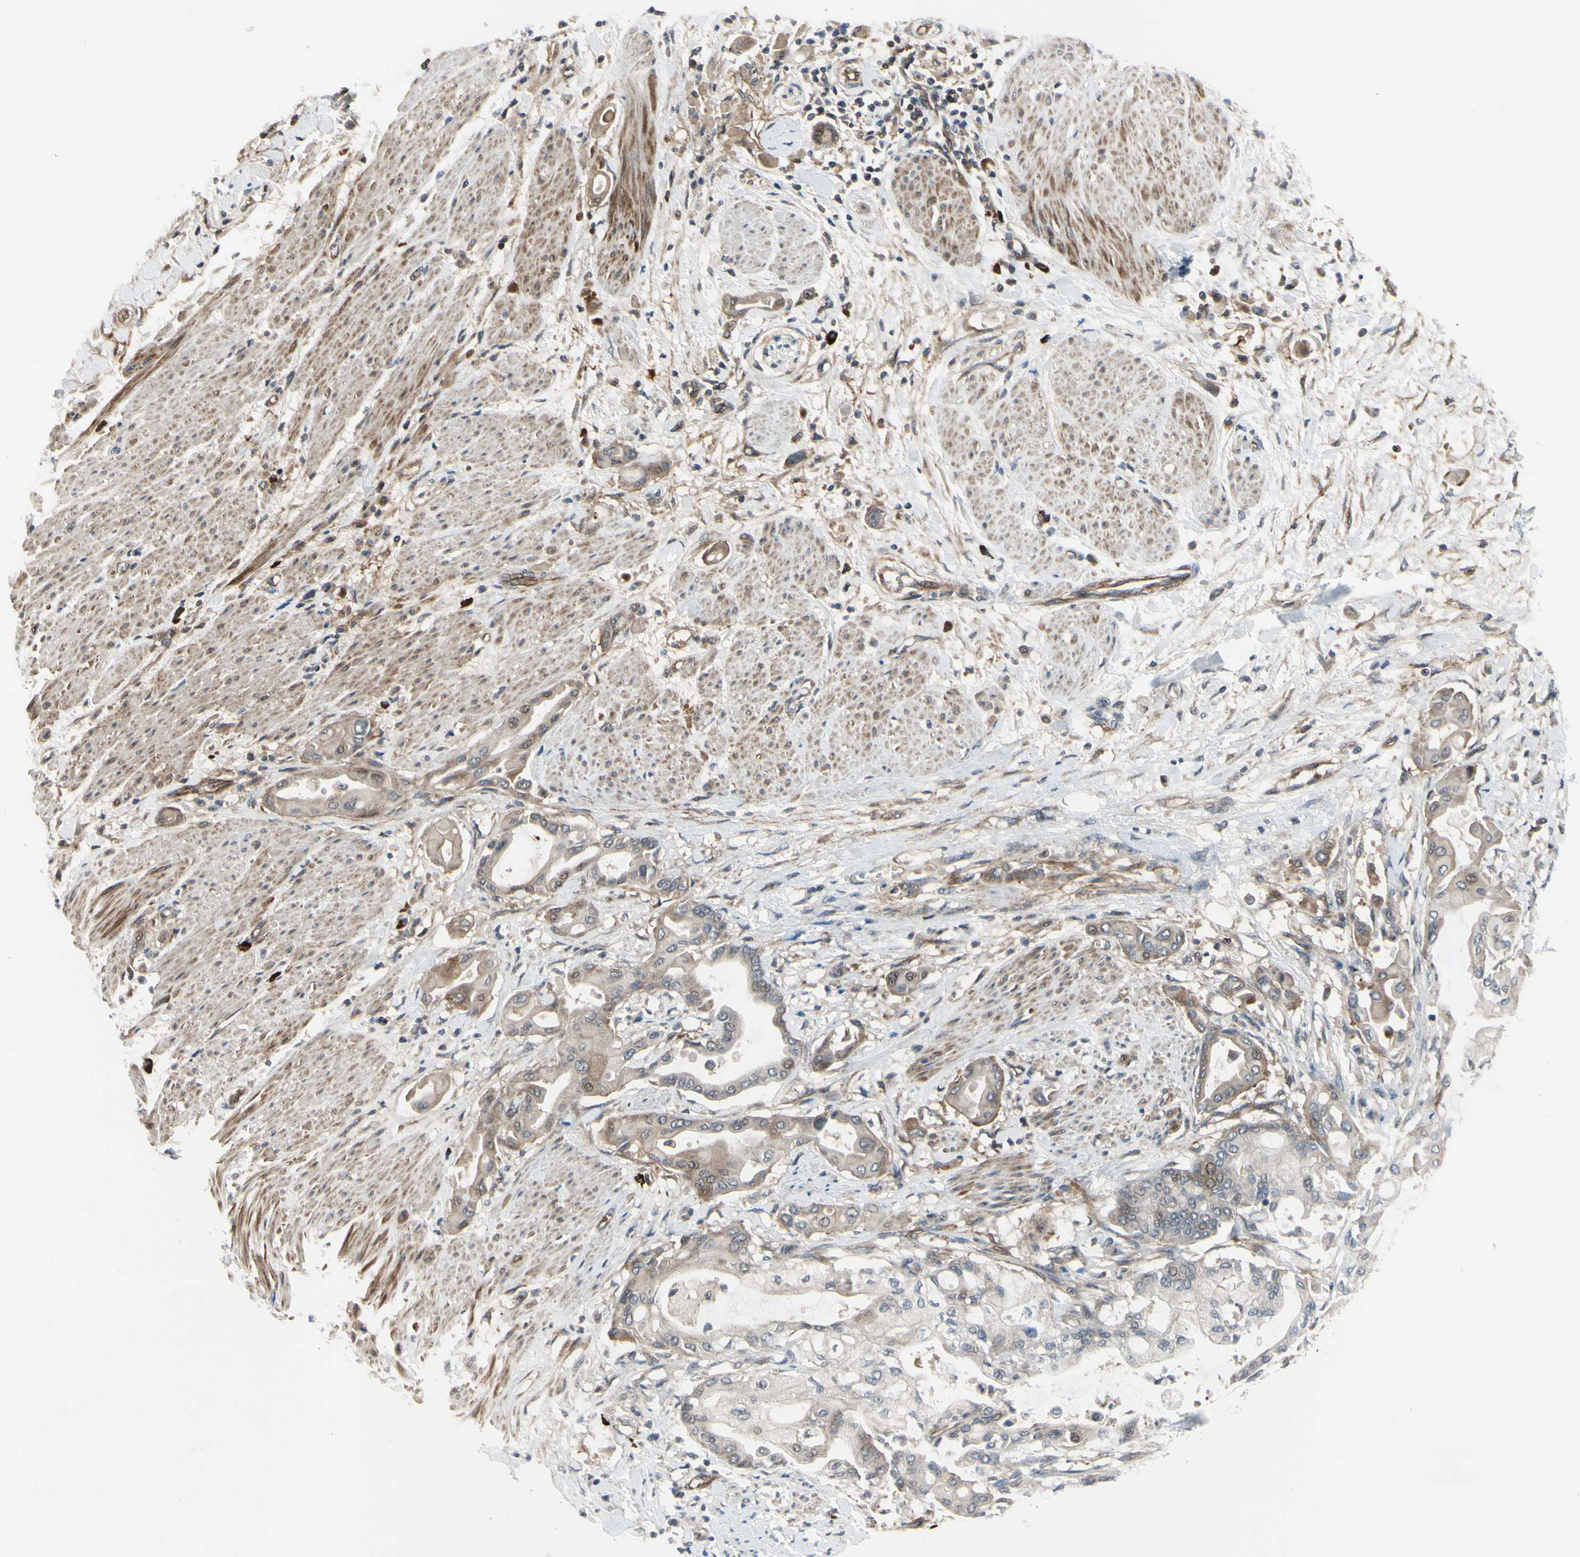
{"staining": {"intensity": "moderate", "quantity": ">75%", "location": "cytoplasmic/membranous,nuclear"}, "tissue": "pancreatic cancer", "cell_type": "Tumor cells", "image_type": "cancer", "snomed": [{"axis": "morphology", "description": "Adenocarcinoma, NOS"}, {"axis": "morphology", "description": "Adenocarcinoma, metastatic, NOS"}, {"axis": "topography", "description": "Lymph node"}, {"axis": "topography", "description": "Pancreas"}, {"axis": "topography", "description": "Duodenum"}], "caption": "Metastatic adenocarcinoma (pancreatic) was stained to show a protein in brown. There is medium levels of moderate cytoplasmic/membranous and nuclear staining in approximately >75% of tumor cells. (brown staining indicates protein expression, while blue staining denotes nuclei).", "gene": "COMMD9", "patient": {"sex": "female", "age": 64}}